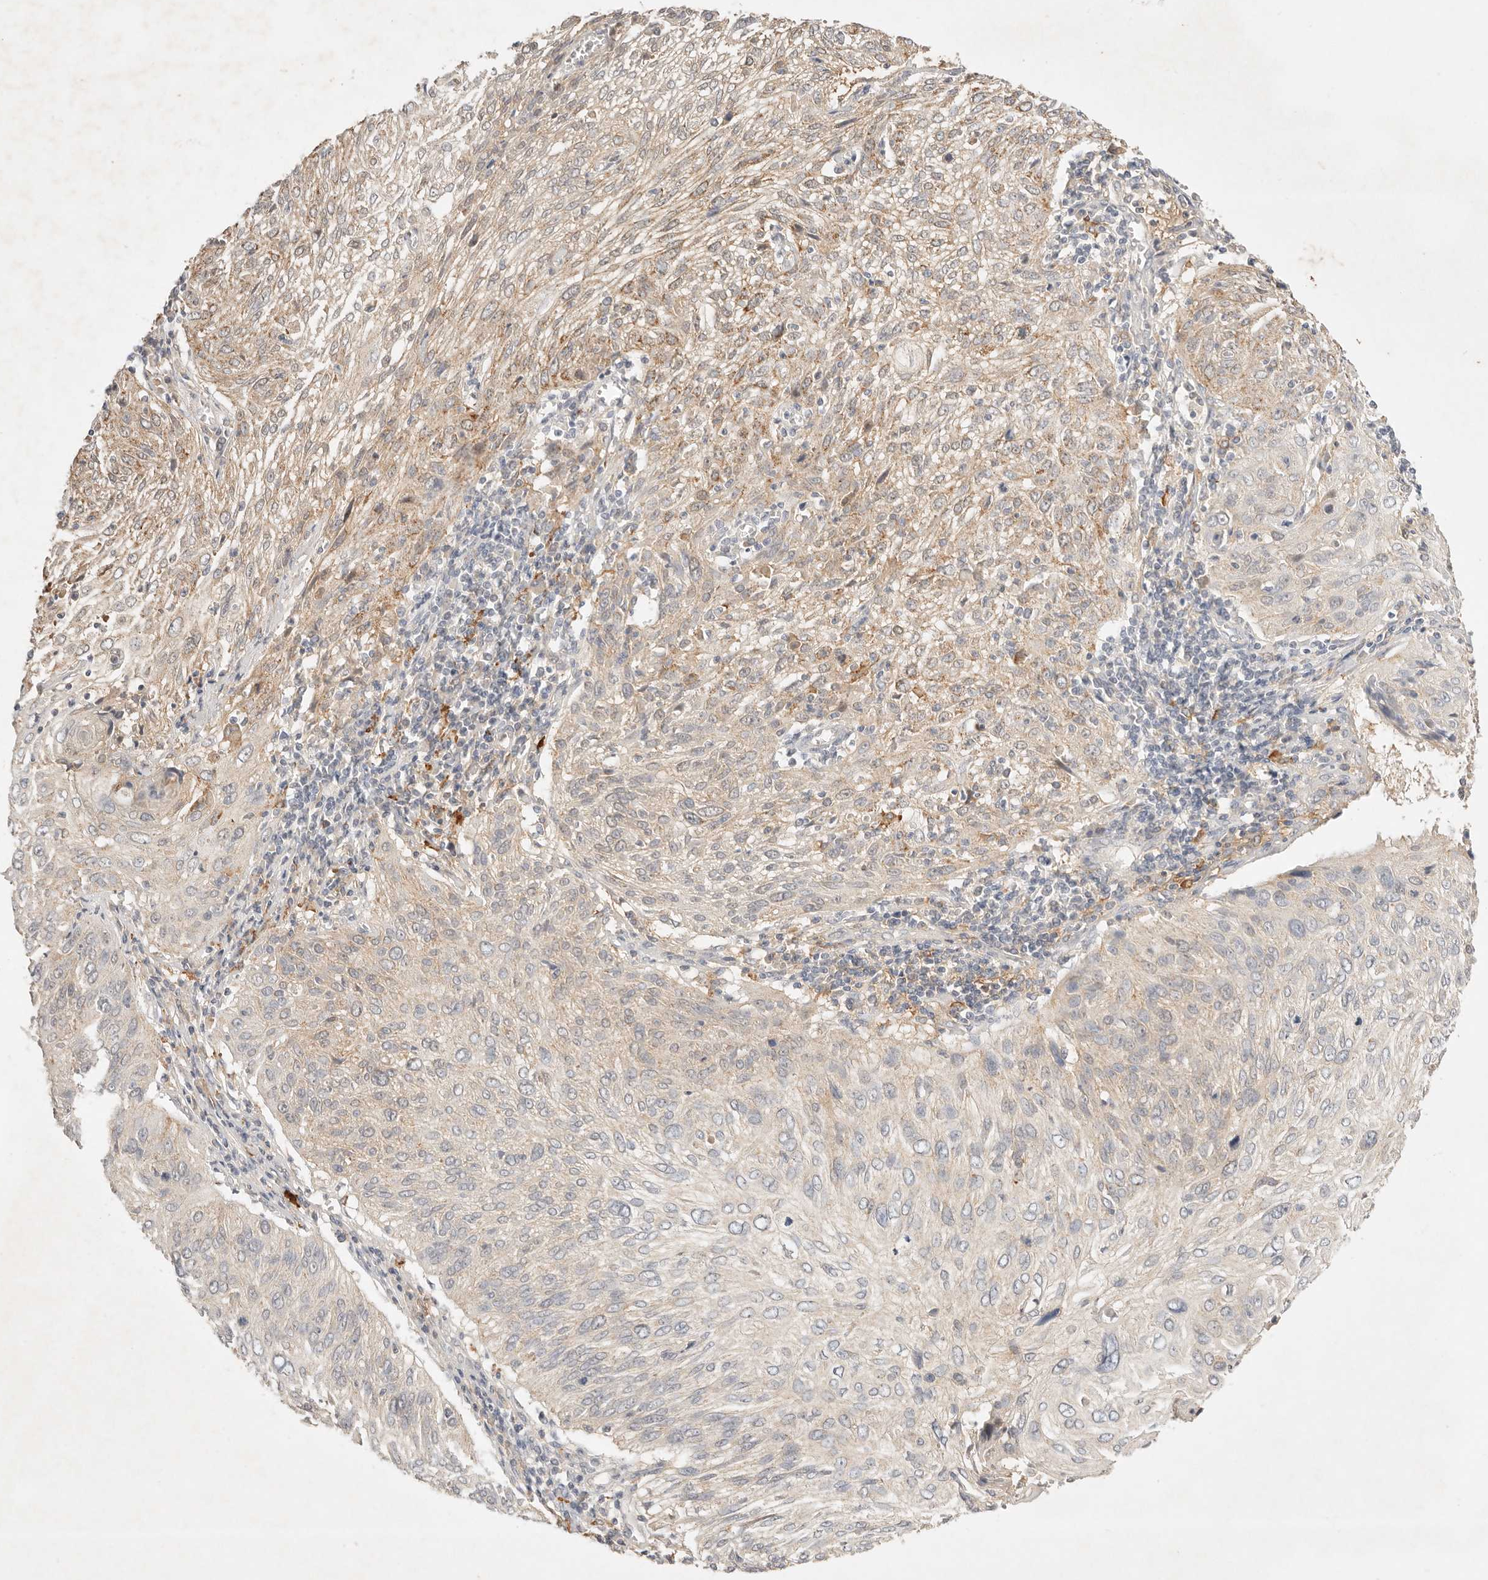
{"staining": {"intensity": "moderate", "quantity": "<25%", "location": "cytoplasmic/membranous"}, "tissue": "cervical cancer", "cell_type": "Tumor cells", "image_type": "cancer", "snomed": [{"axis": "morphology", "description": "Squamous cell carcinoma, NOS"}, {"axis": "topography", "description": "Cervix"}], "caption": "Squamous cell carcinoma (cervical) tissue displays moderate cytoplasmic/membranous staining in approximately <25% of tumor cells", "gene": "HK2", "patient": {"sex": "female", "age": 51}}